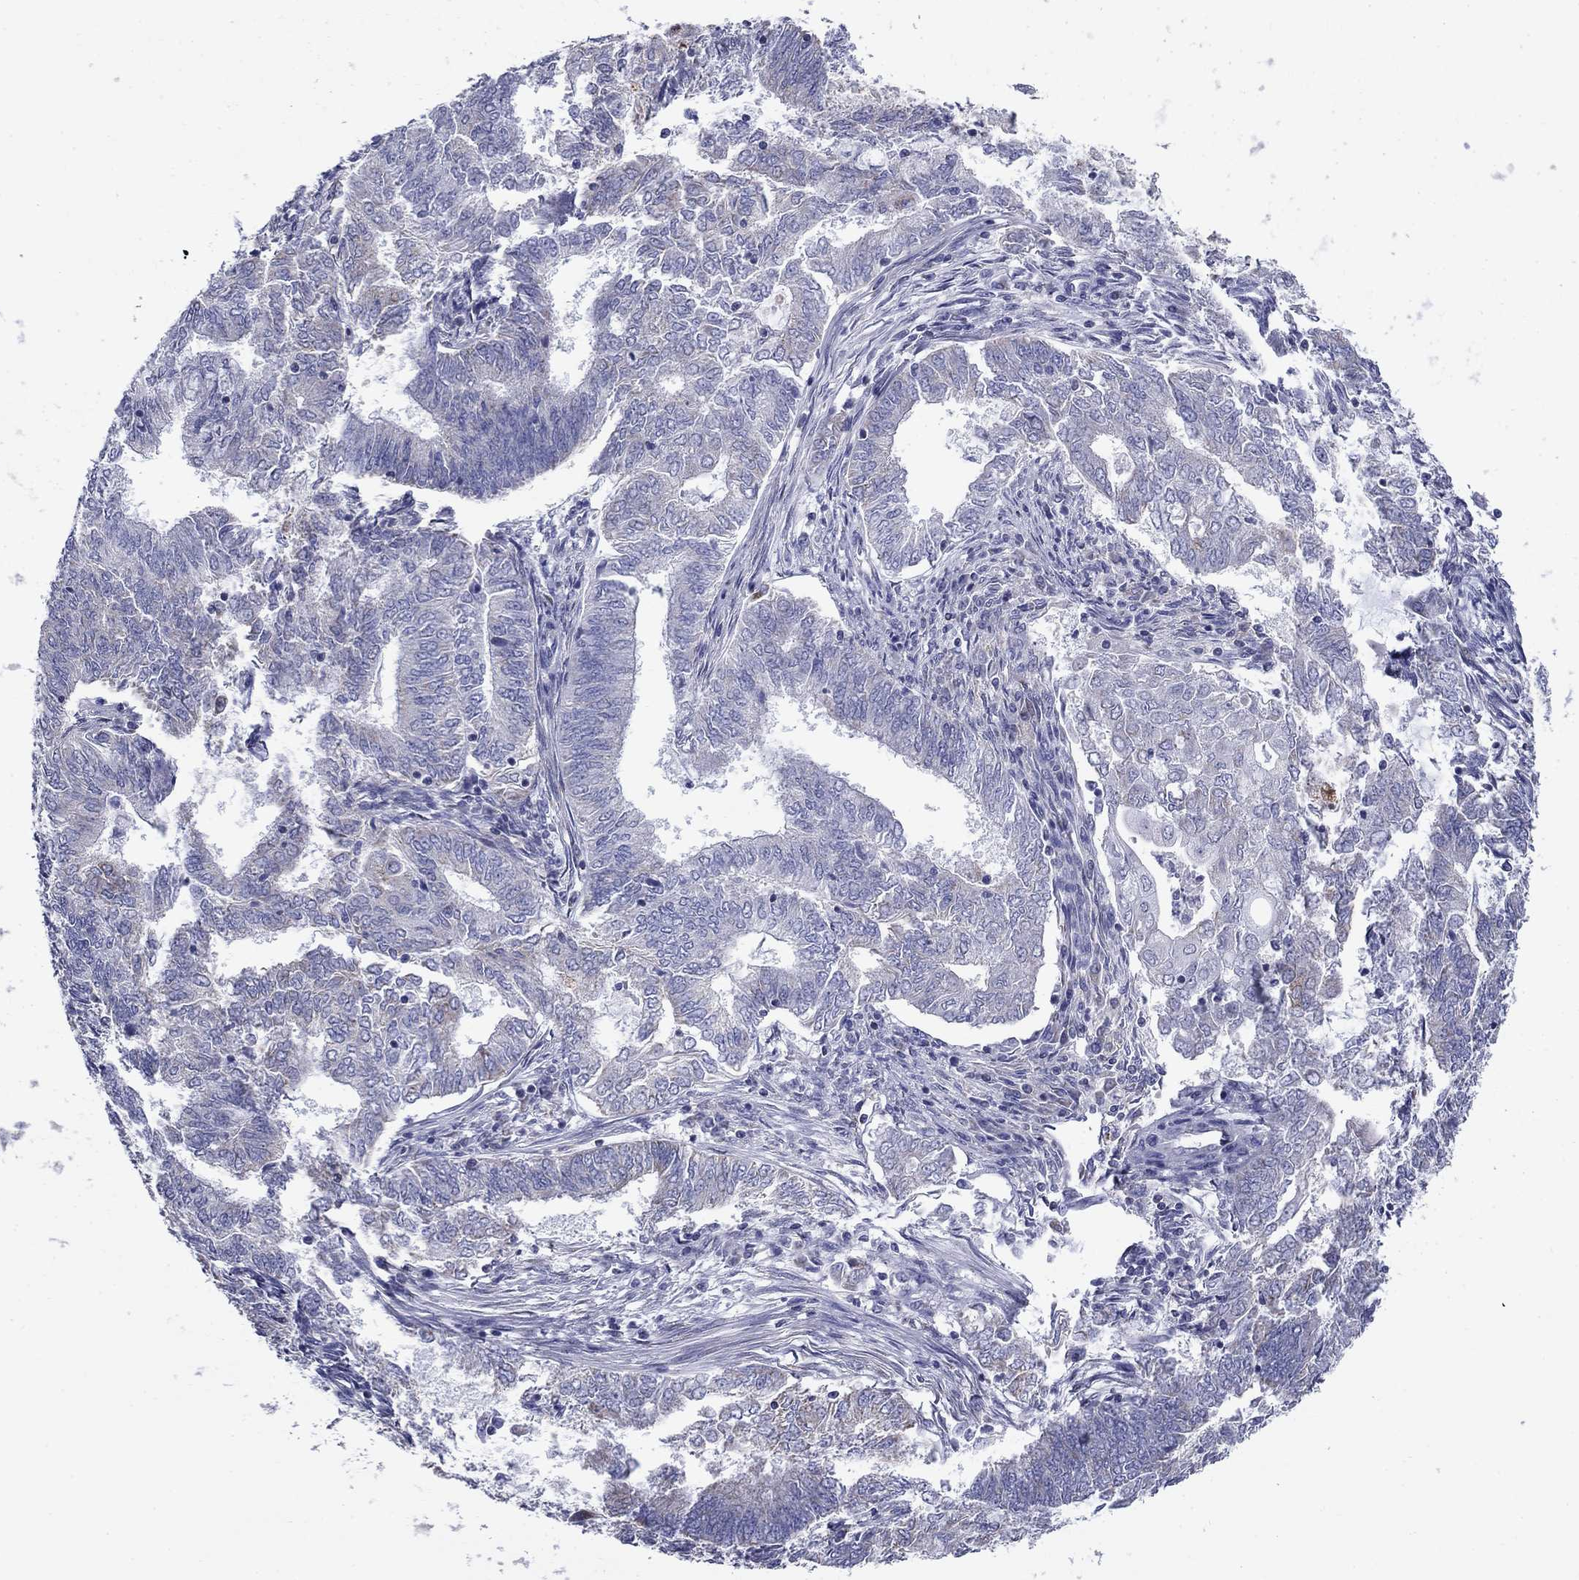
{"staining": {"intensity": "negative", "quantity": "none", "location": "none"}, "tissue": "endometrial cancer", "cell_type": "Tumor cells", "image_type": "cancer", "snomed": [{"axis": "morphology", "description": "Adenocarcinoma, NOS"}, {"axis": "topography", "description": "Endometrium"}], "caption": "Tumor cells show no significant protein positivity in adenocarcinoma (endometrial).", "gene": "ACADSB", "patient": {"sex": "female", "age": 62}}